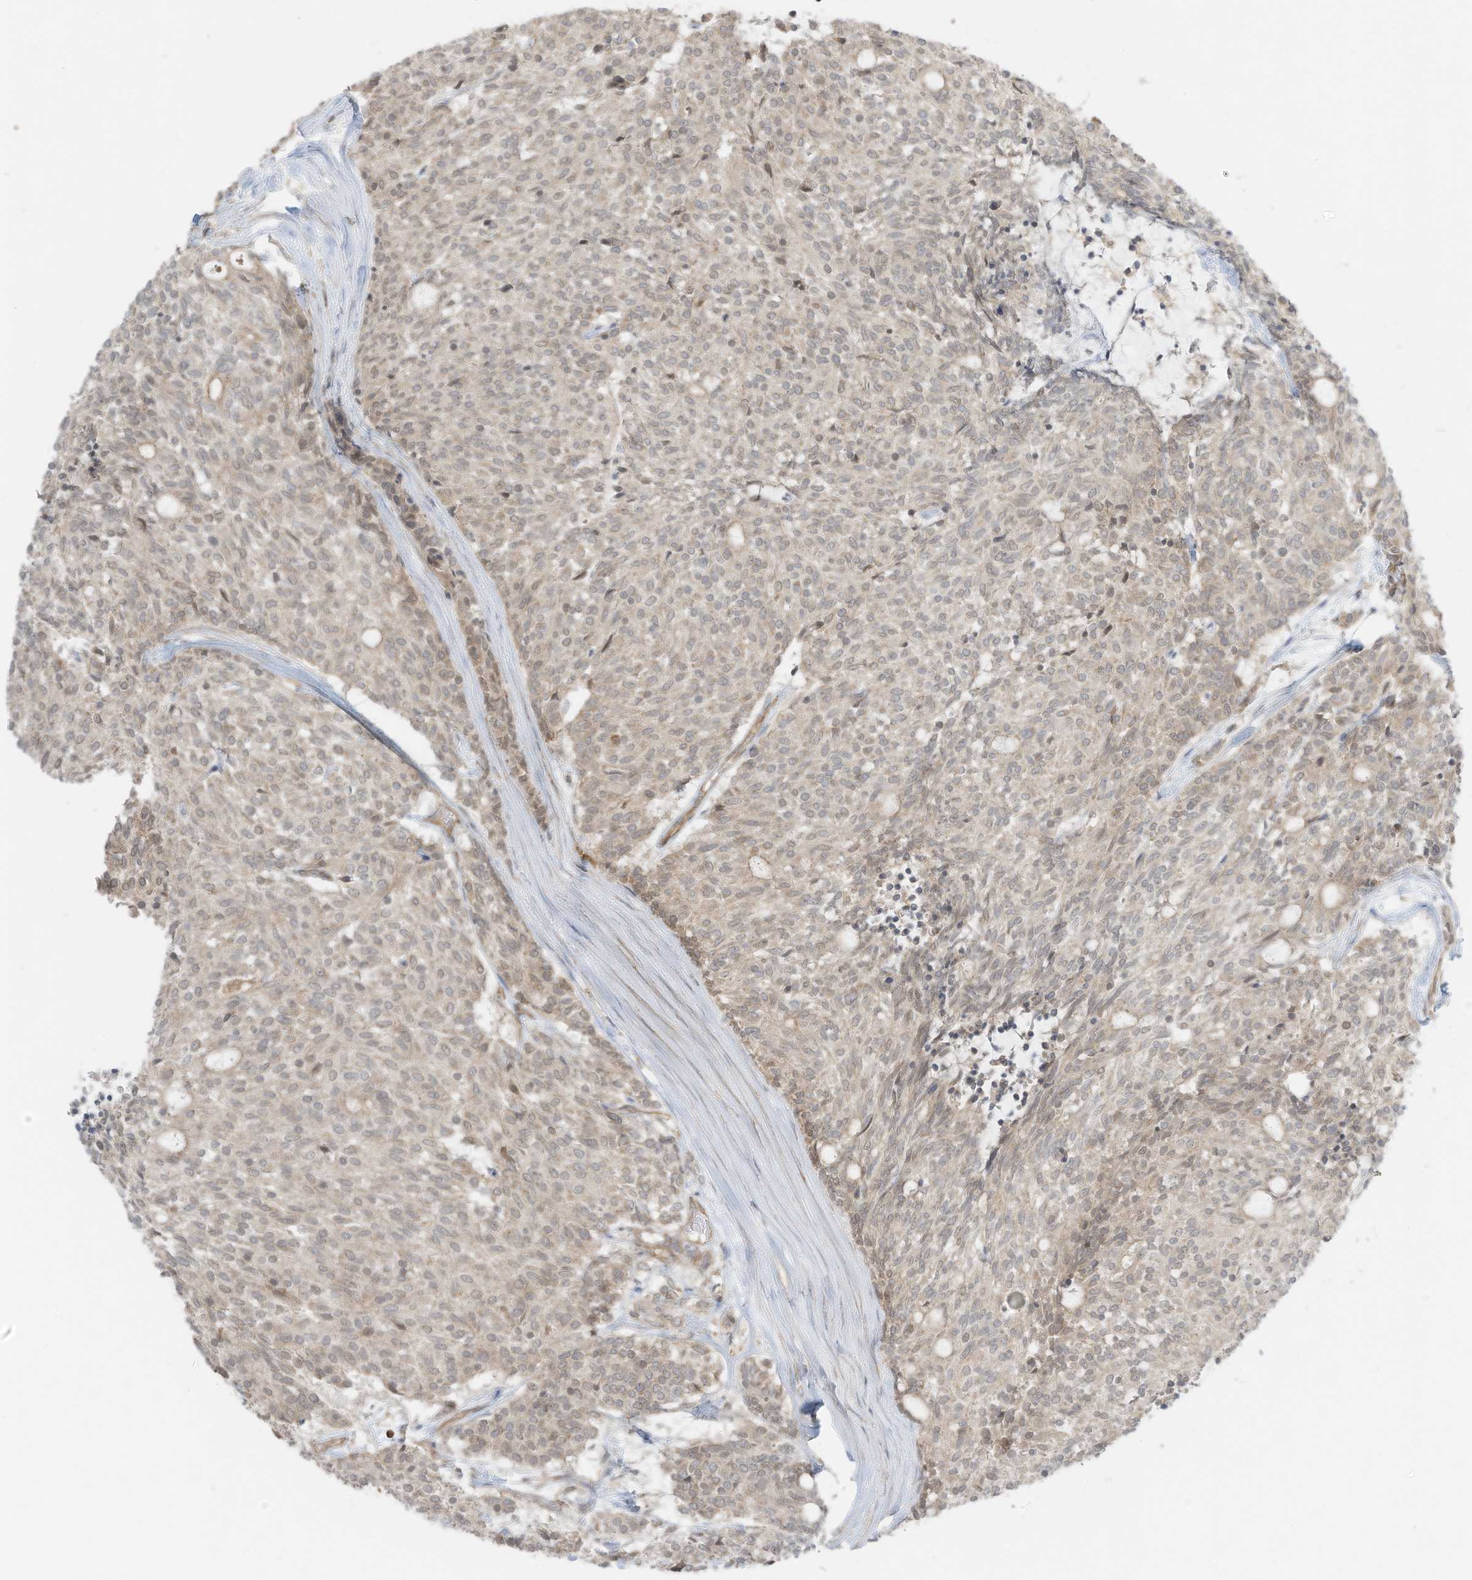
{"staining": {"intensity": "weak", "quantity": "25%-75%", "location": "cytoplasmic/membranous,nuclear"}, "tissue": "carcinoid", "cell_type": "Tumor cells", "image_type": "cancer", "snomed": [{"axis": "morphology", "description": "Carcinoid, malignant, NOS"}, {"axis": "topography", "description": "Pancreas"}], "caption": "Immunohistochemistry photomicrograph of carcinoid stained for a protein (brown), which displays low levels of weak cytoplasmic/membranous and nuclear staining in approximately 25%-75% of tumor cells.", "gene": "SLC25A12", "patient": {"sex": "female", "age": 54}}